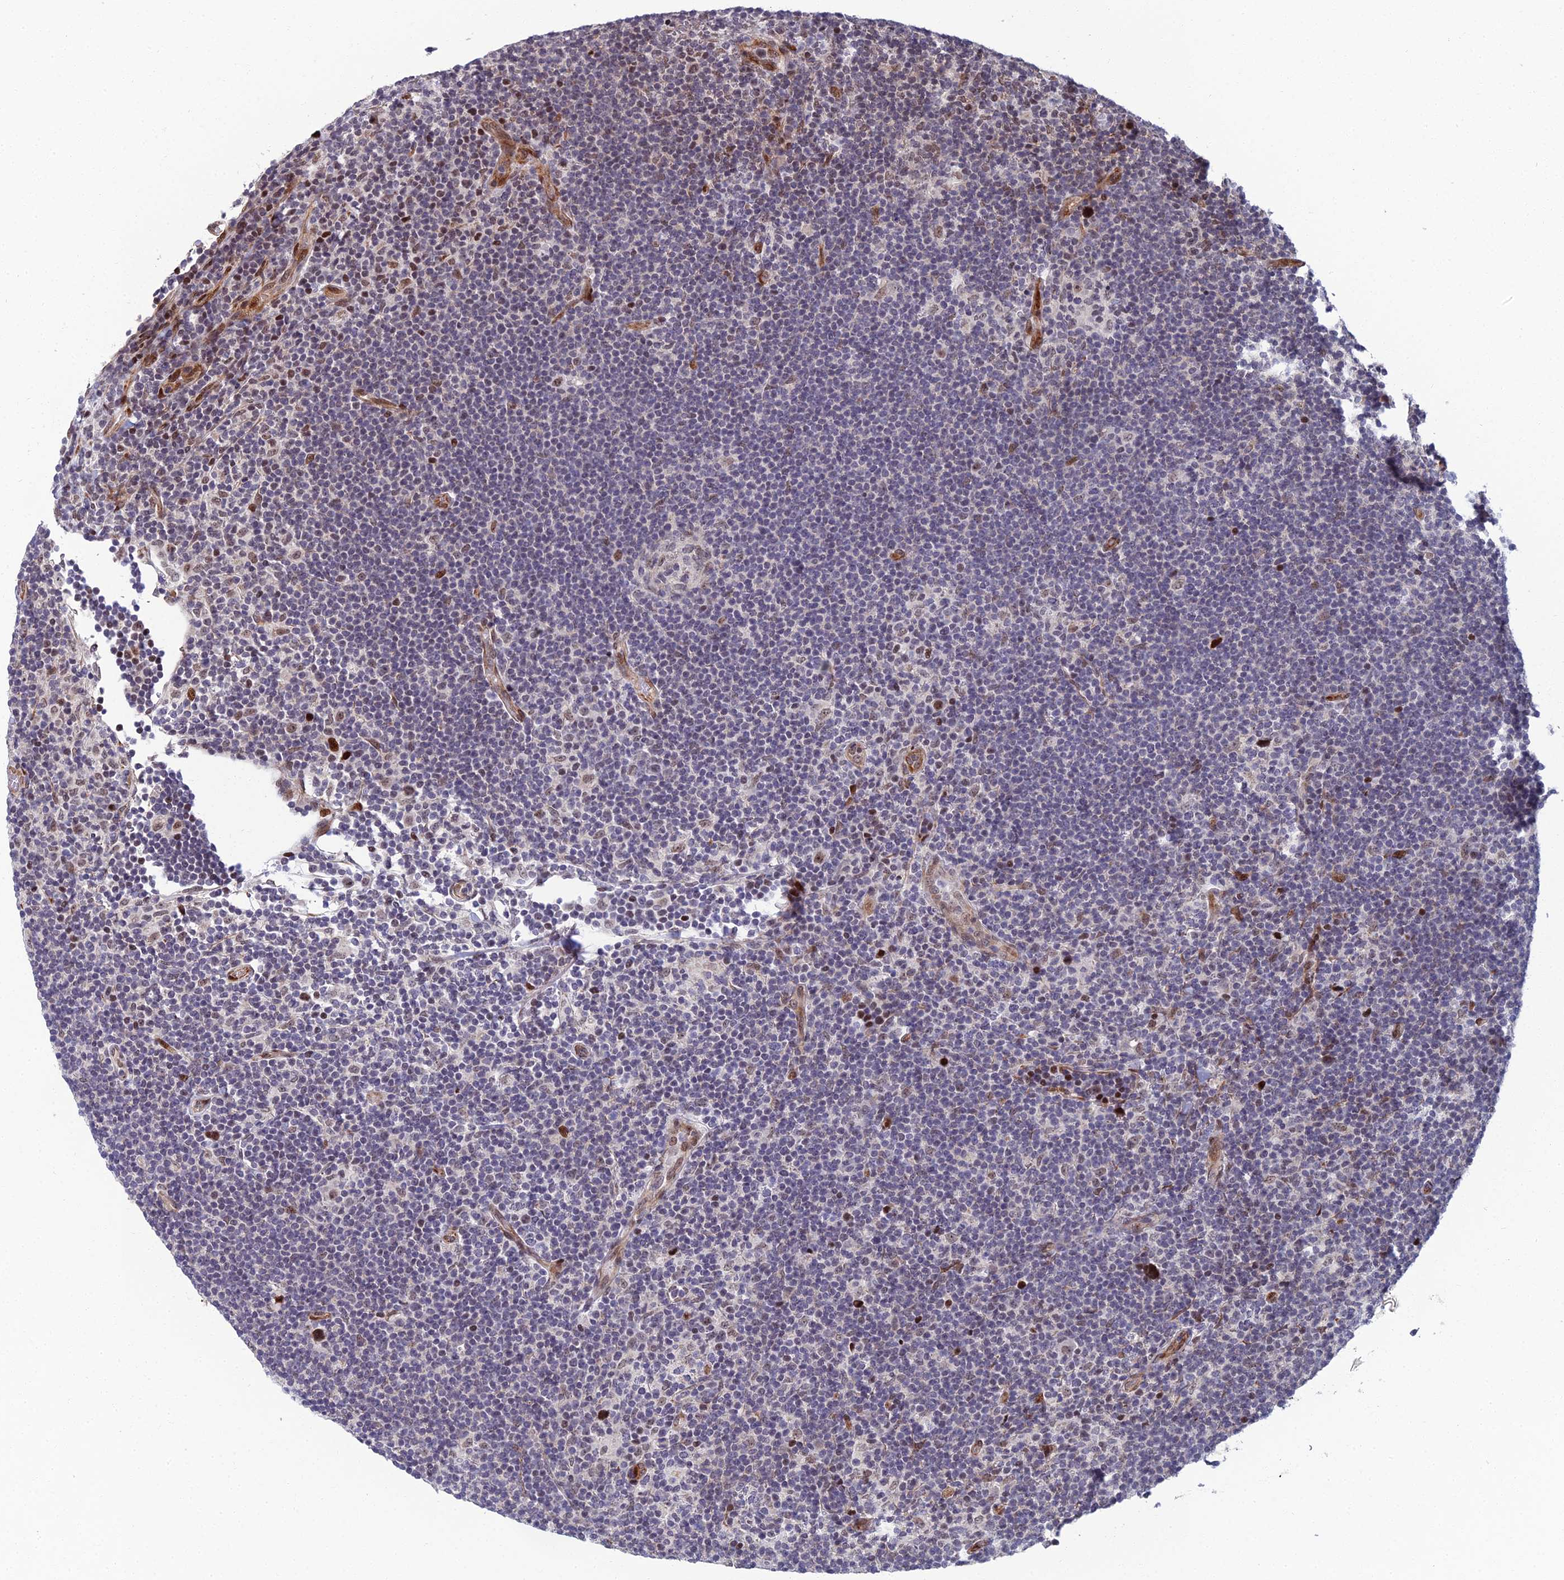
{"staining": {"intensity": "moderate", "quantity": ">75%", "location": "nuclear"}, "tissue": "lymphoma", "cell_type": "Tumor cells", "image_type": "cancer", "snomed": [{"axis": "morphology", "description": "Hodgkin's disease, NOS"}, {"axis": "topography", "description": "Lymph node"}], "caption": "Immunohistochemical staining of lymphoma exhibits medium levels of moderate nuclear protein staining in approximately >75% of tumor cells.", "gene": "ZNF668", "patient": {"sex": "female", "age": 57}}